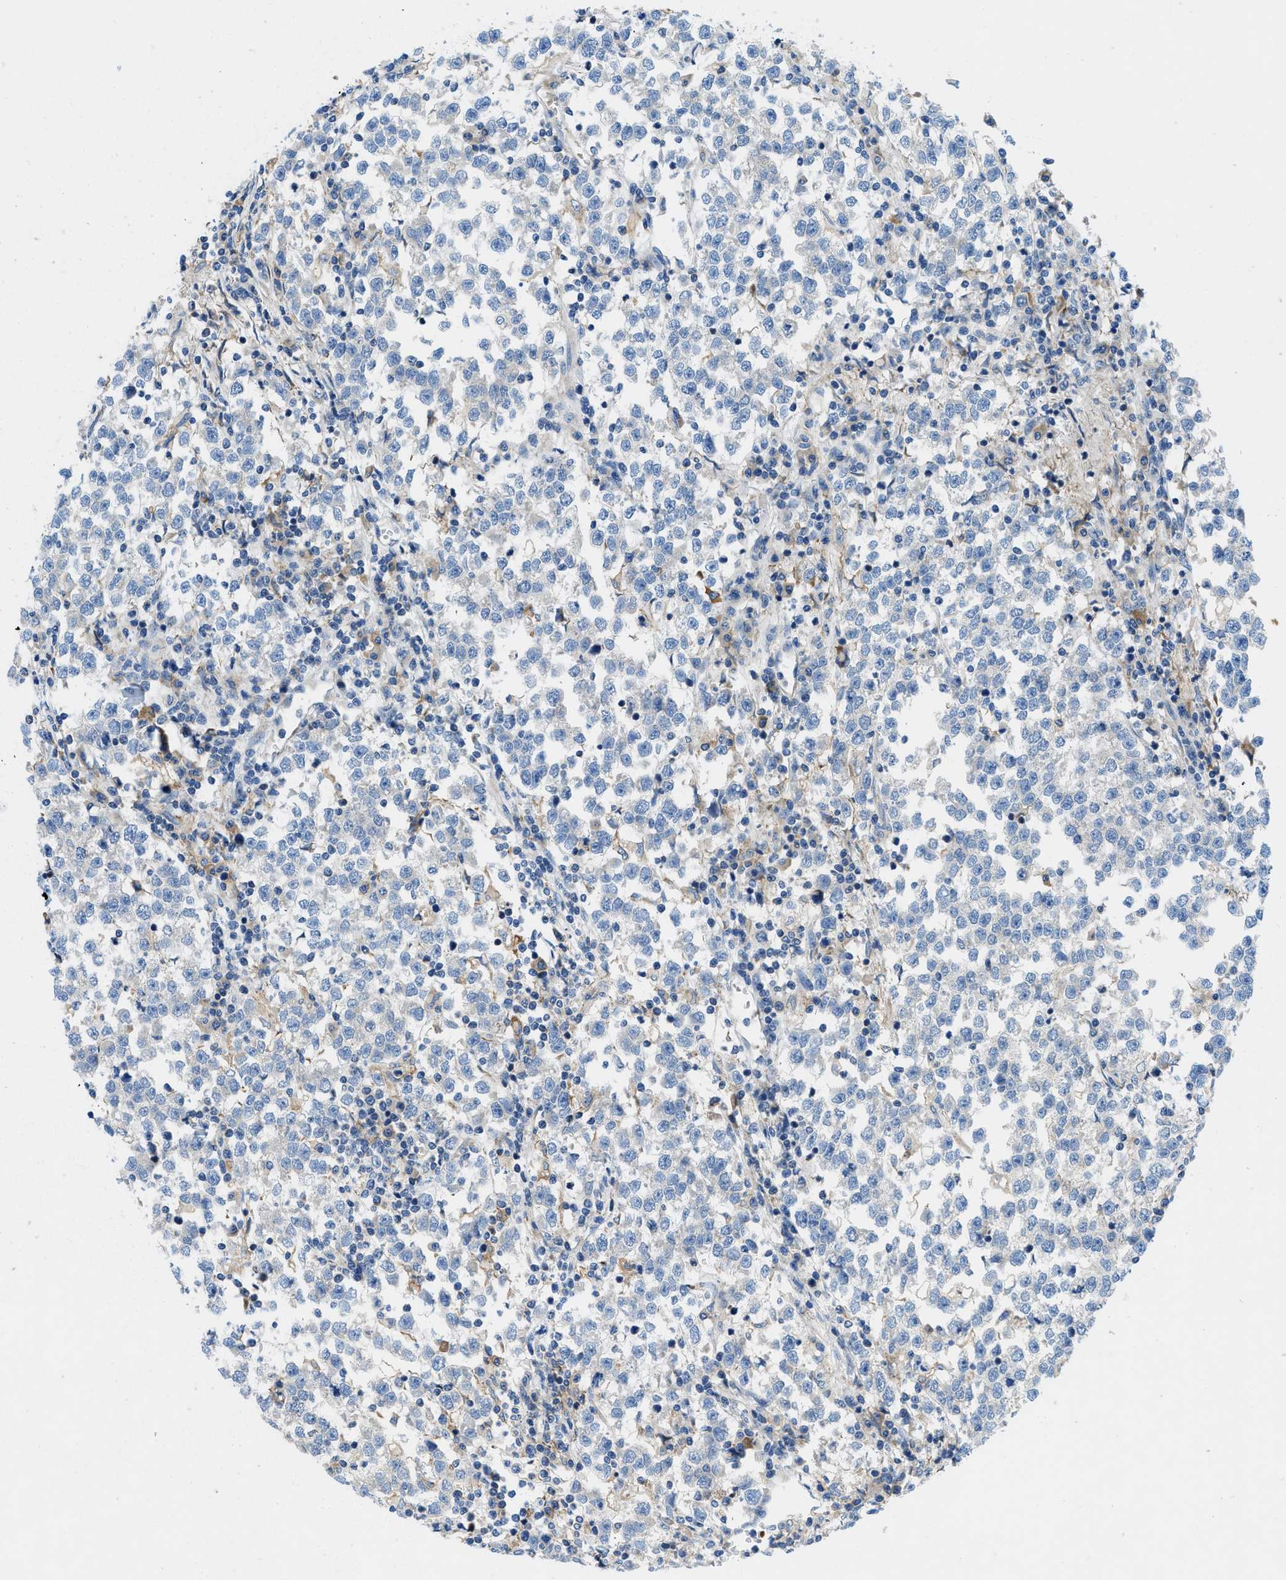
{"staining": {"intensity": "negative", "quantity": "none", "location": "none"}, "tissue": "testis cancer", "cell_type": "Tumor cells", "image_type": "cancer", "snomed": [{"axis": "morphology", "description": "Normal tissue, NOS"}, {"axis": "morphology", "description": "Seminoma, NOS"}, {"axis": "topography", "description": "Testis"}], "caption": "This is an immunohistochemistry (IHC) micrograph of testis cancer. There is no expression in tumor cells.", "gene": "ZNF831", "patient": {"sex": "male", "age": 43}}